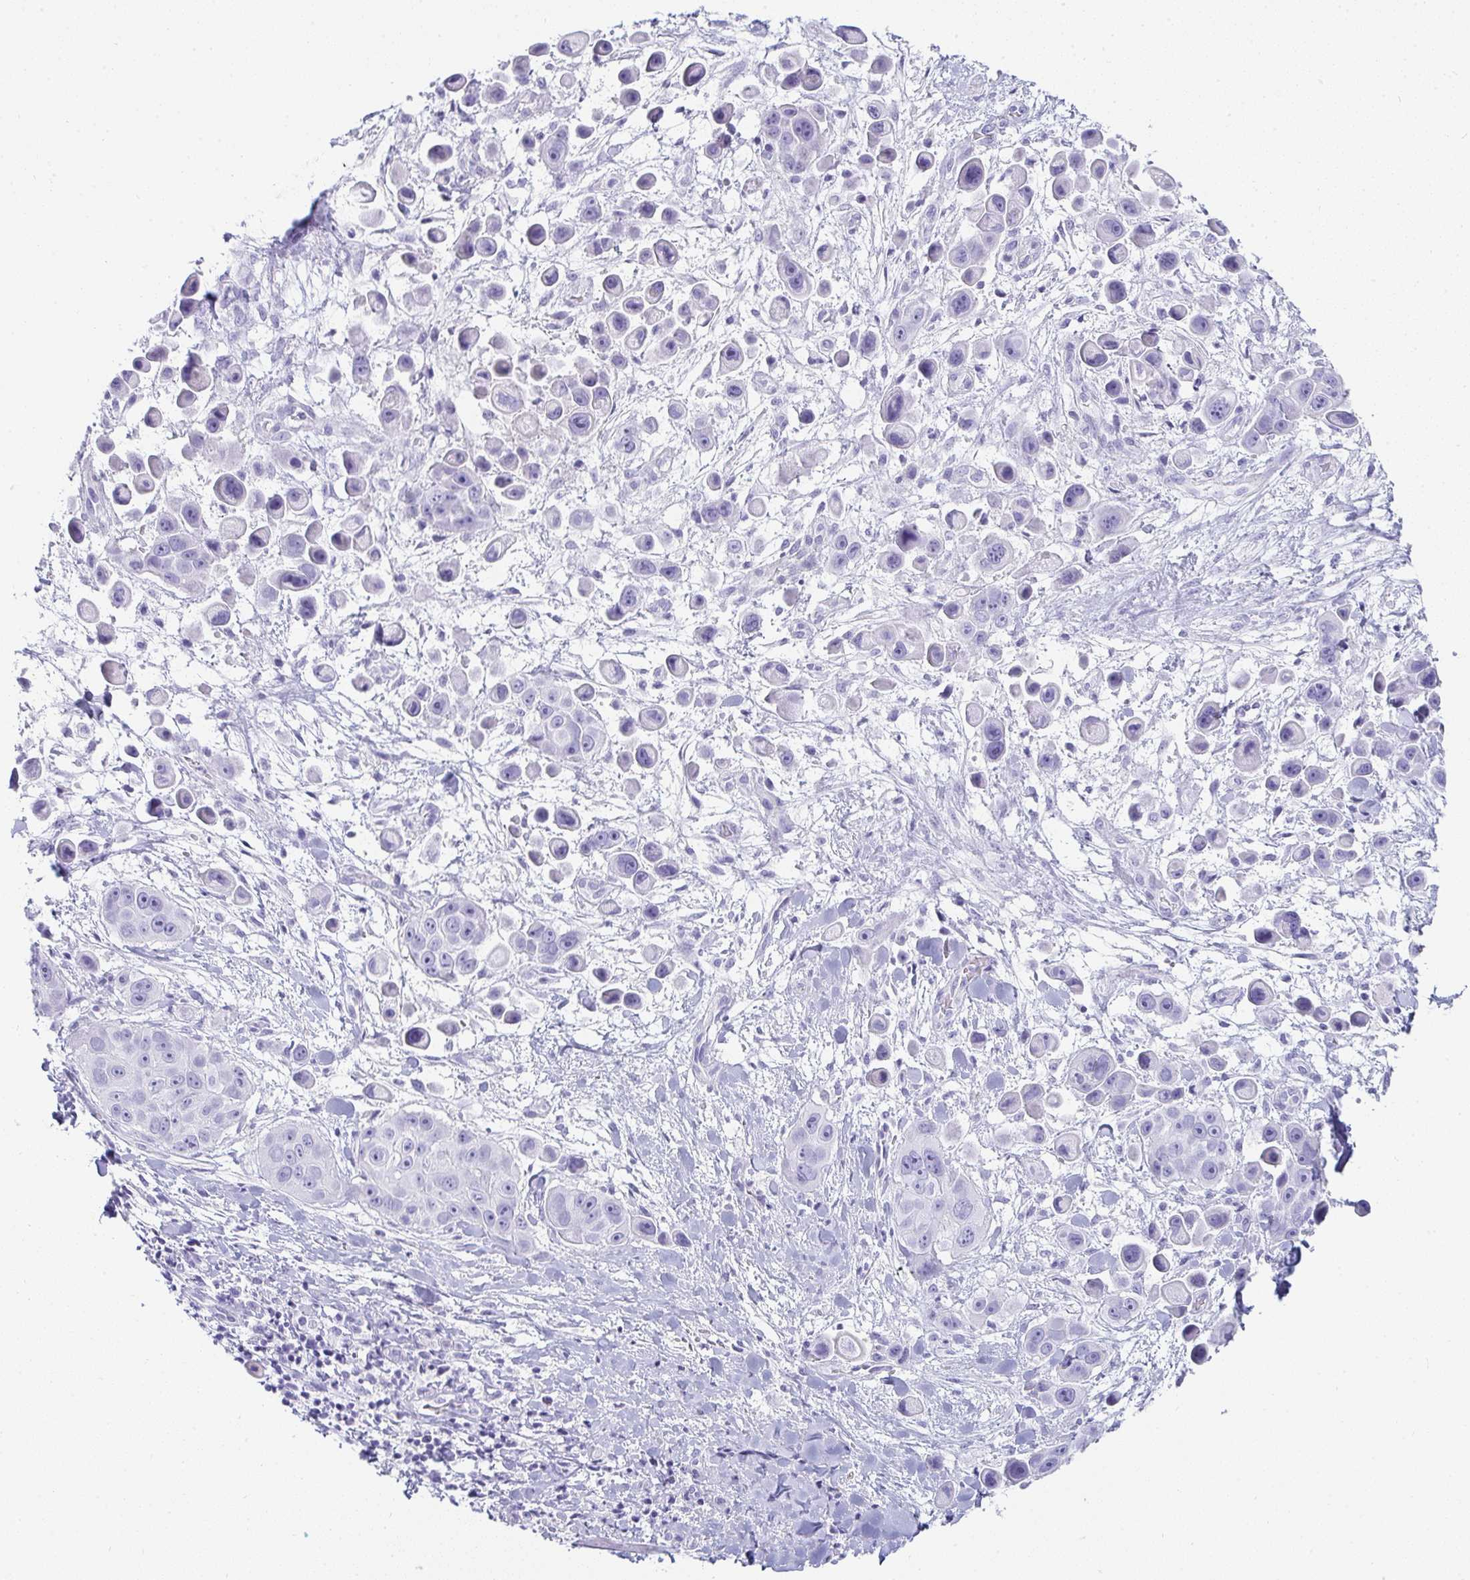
{"staining": {"intensity": "negative", "quantity": "none", "location": "none"}, "tissue": "skin cancer", "cell_type": "Tumor cells", "image_type": "cancer", "snomed": [{"axis": "morphology", "description": "Squamous cell carcinoma, NOS"}, {"axis": "topography", "description": "Skin"}], "caption": "An image of skin squamous cell carcinoma stained for a protein exhibits no brown staining in tumor cells. (Brightfield microscopy of DAB IHC at high magnification).", "gene": "PRND", "patient": {"sex": "male", "age": 67}}